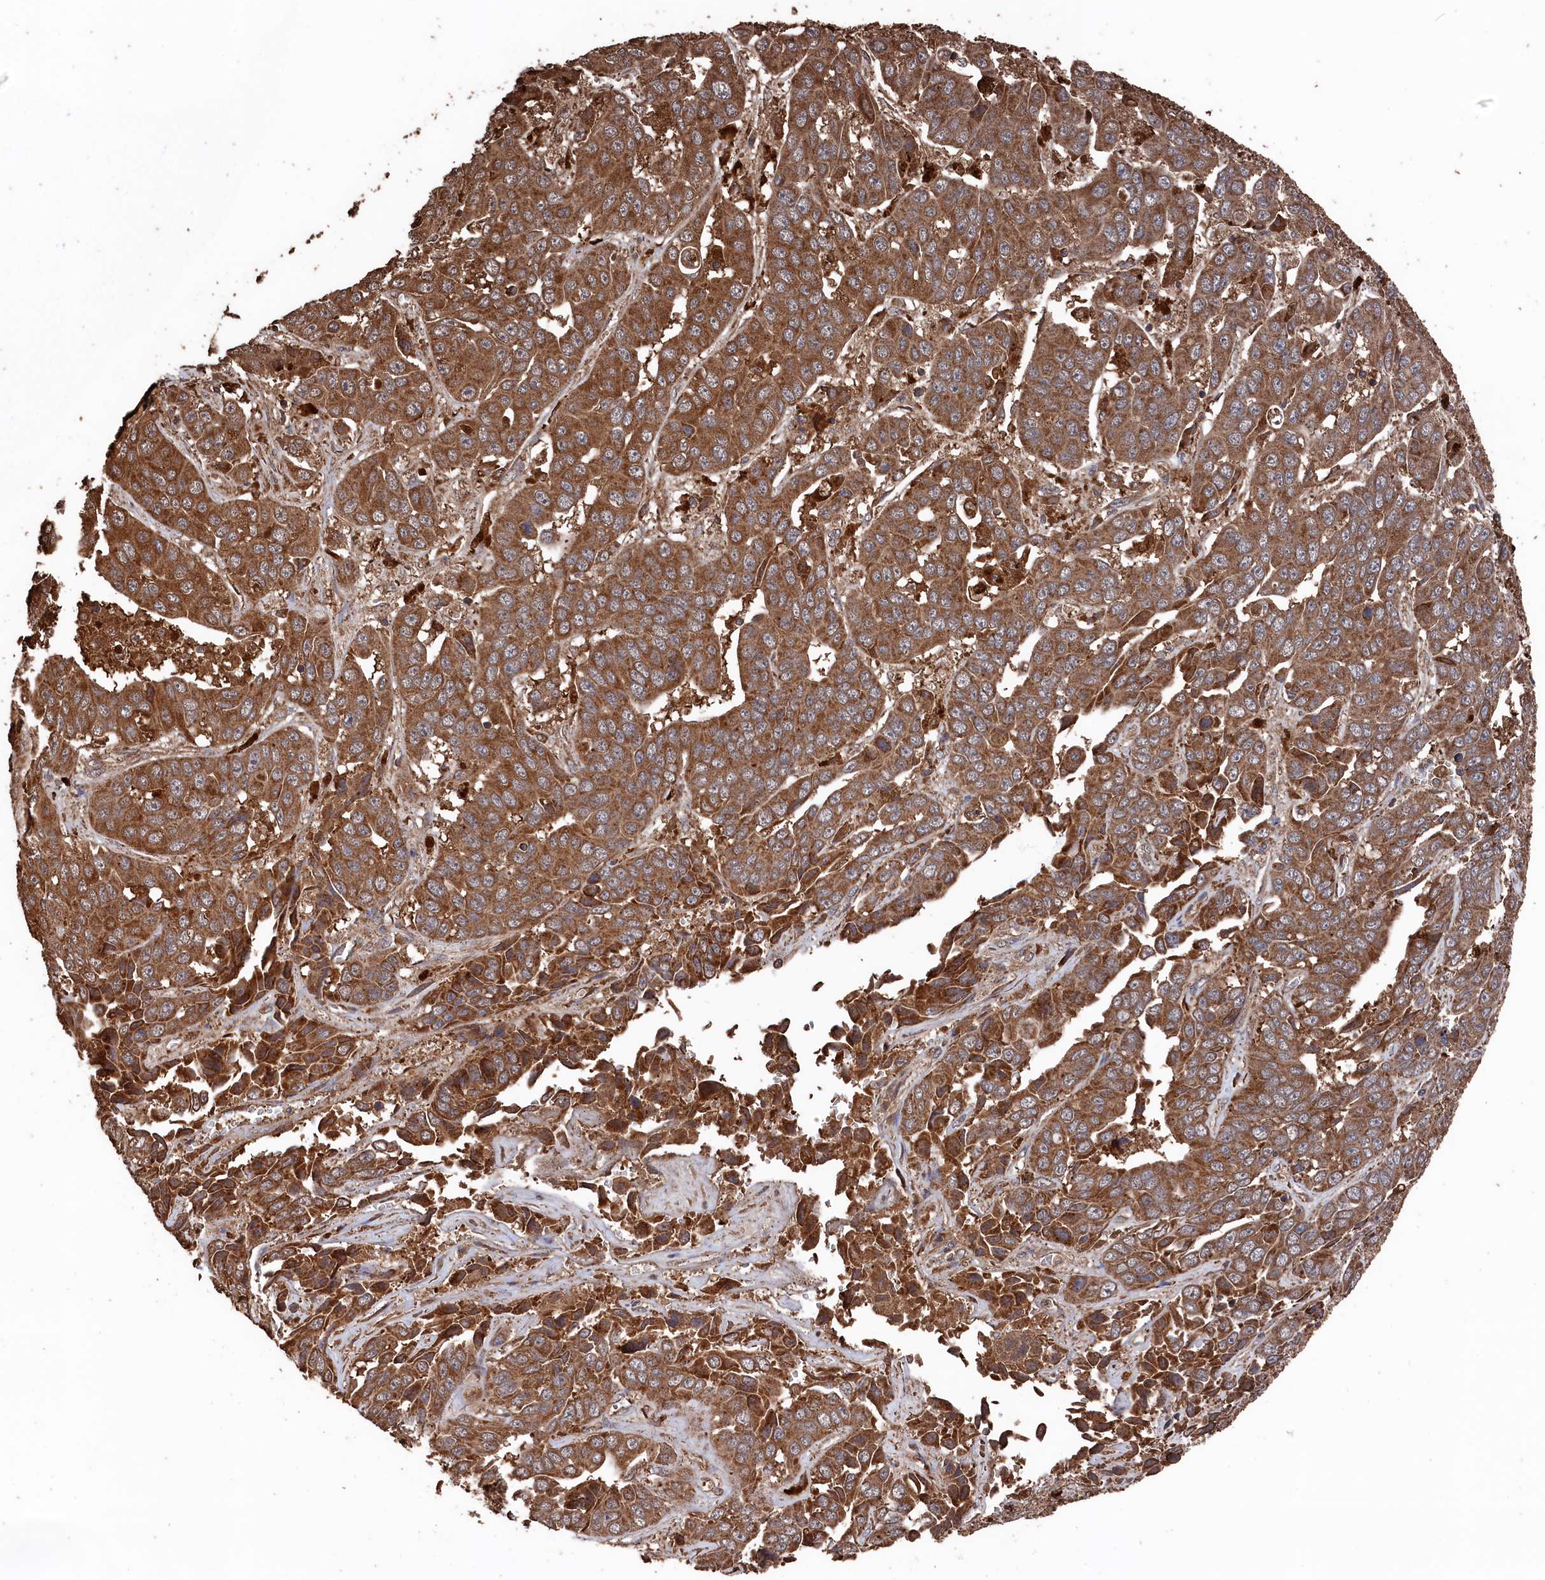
{"staining": {"intensity": "moderate", "quantity": ">75%", "location": "cytoplasmic/membranous"}, "tissue": "liver cancer", "cell_type": "Tumor cells", "image_type": "cancer", "snomed": [{"axis": "morphology", "description": "Cholangiocarcinoma"}, {"axis": "topography", "description": "Liver"}], "caption": "Moderate cytoplasmic/membranous expression for a protein is seen in approximately >75% of tumor cells of cholangiocarcinoma (liver) using immunohistochemistry.", "gene": "SNX33", "patient": {"sex": "female", "age": 52}}